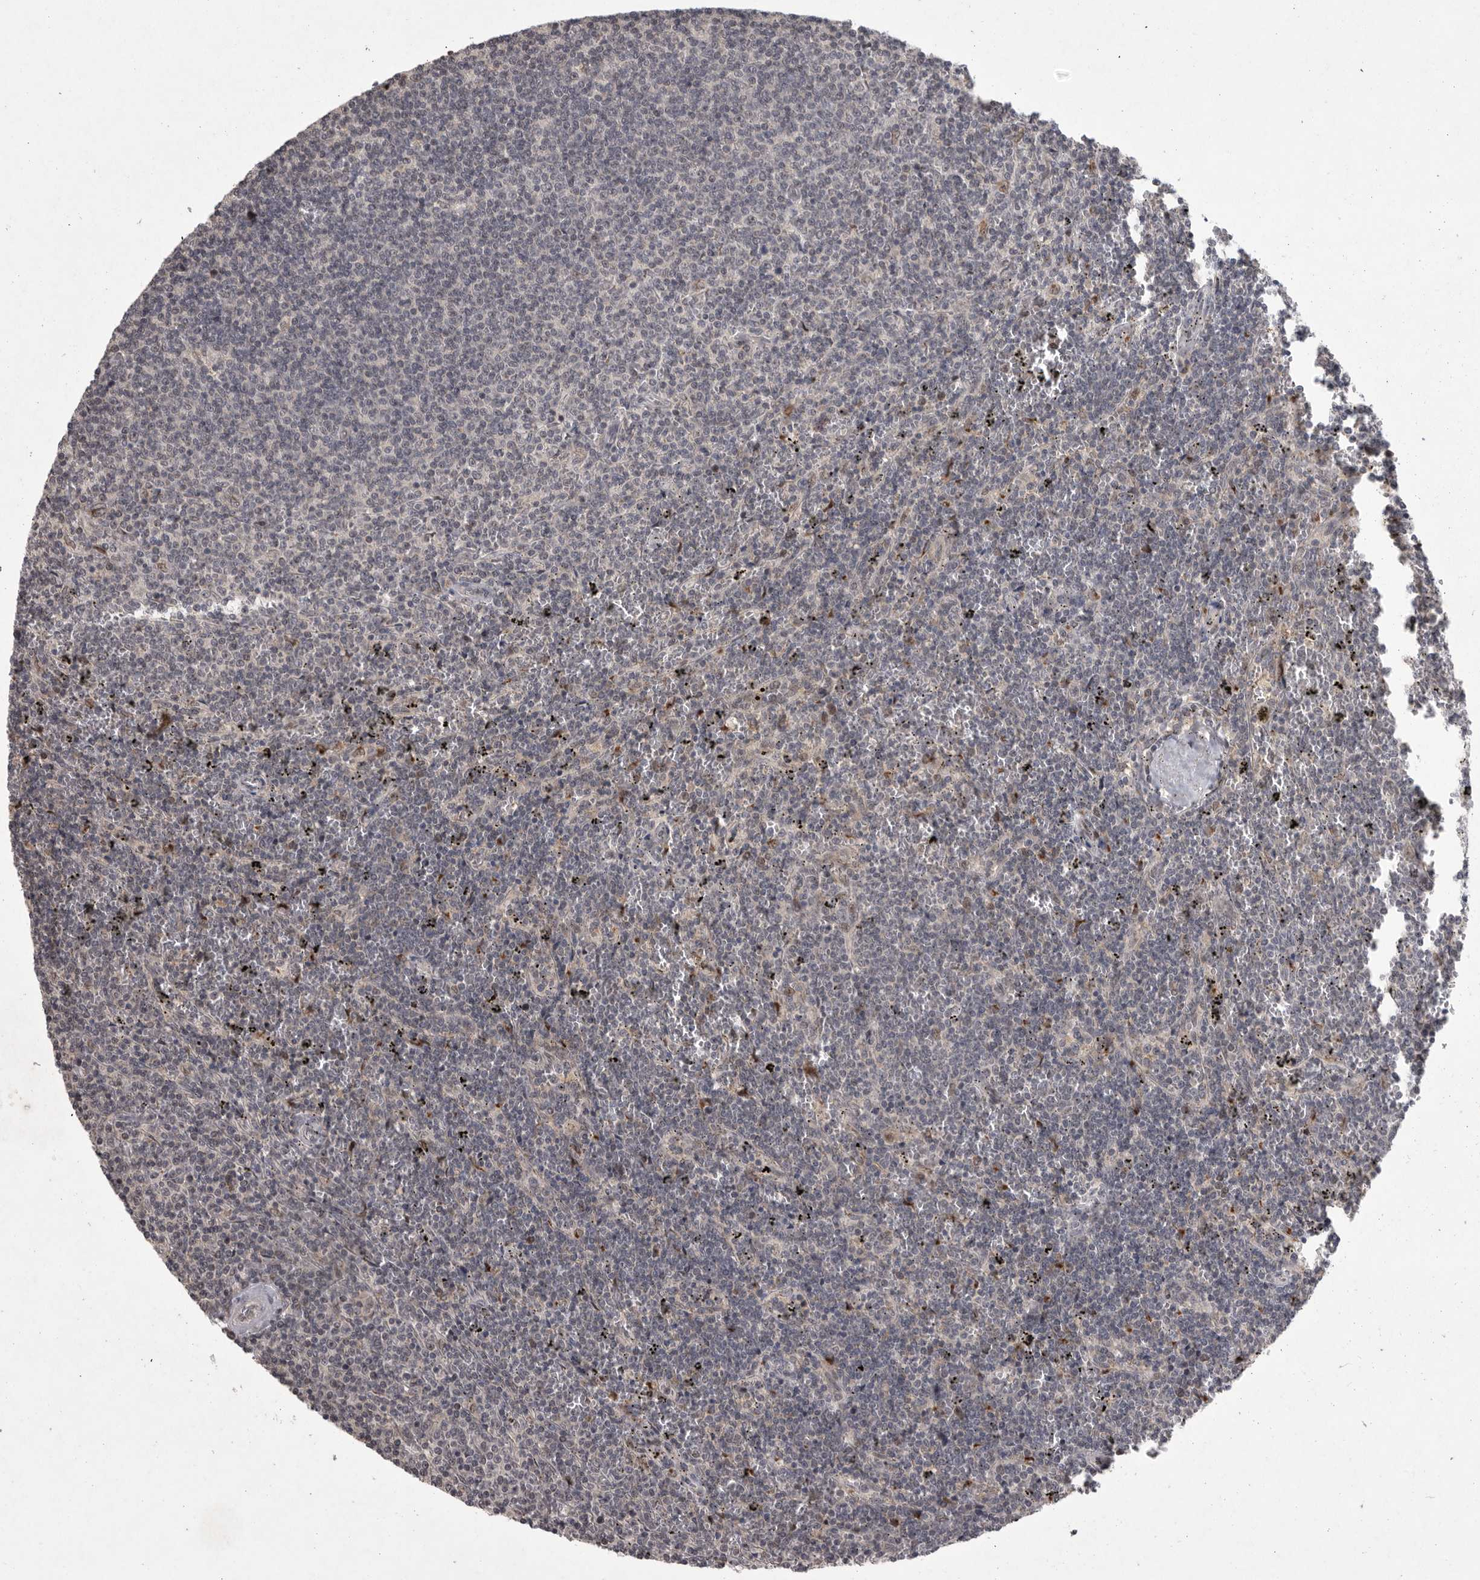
{"staining": {"intensity": "negative", "quantity": "none", "location": "none"}, "tissue": "lymphoma", "cell_type": "Tumor cells", "image_type": "cancer", "snomed": [{"axis": "morphology", "description": "Malignant lymphoma, non-Hodgkin's type, Low grade"}, {"axis": "topography", "description": "Spleen"}], "caption": "Lymphoma stained for a protein using IHC displays no positivity tumor cells.", "gene": "MAN2A1", "patient": {"sex": "female", "age": 50}}